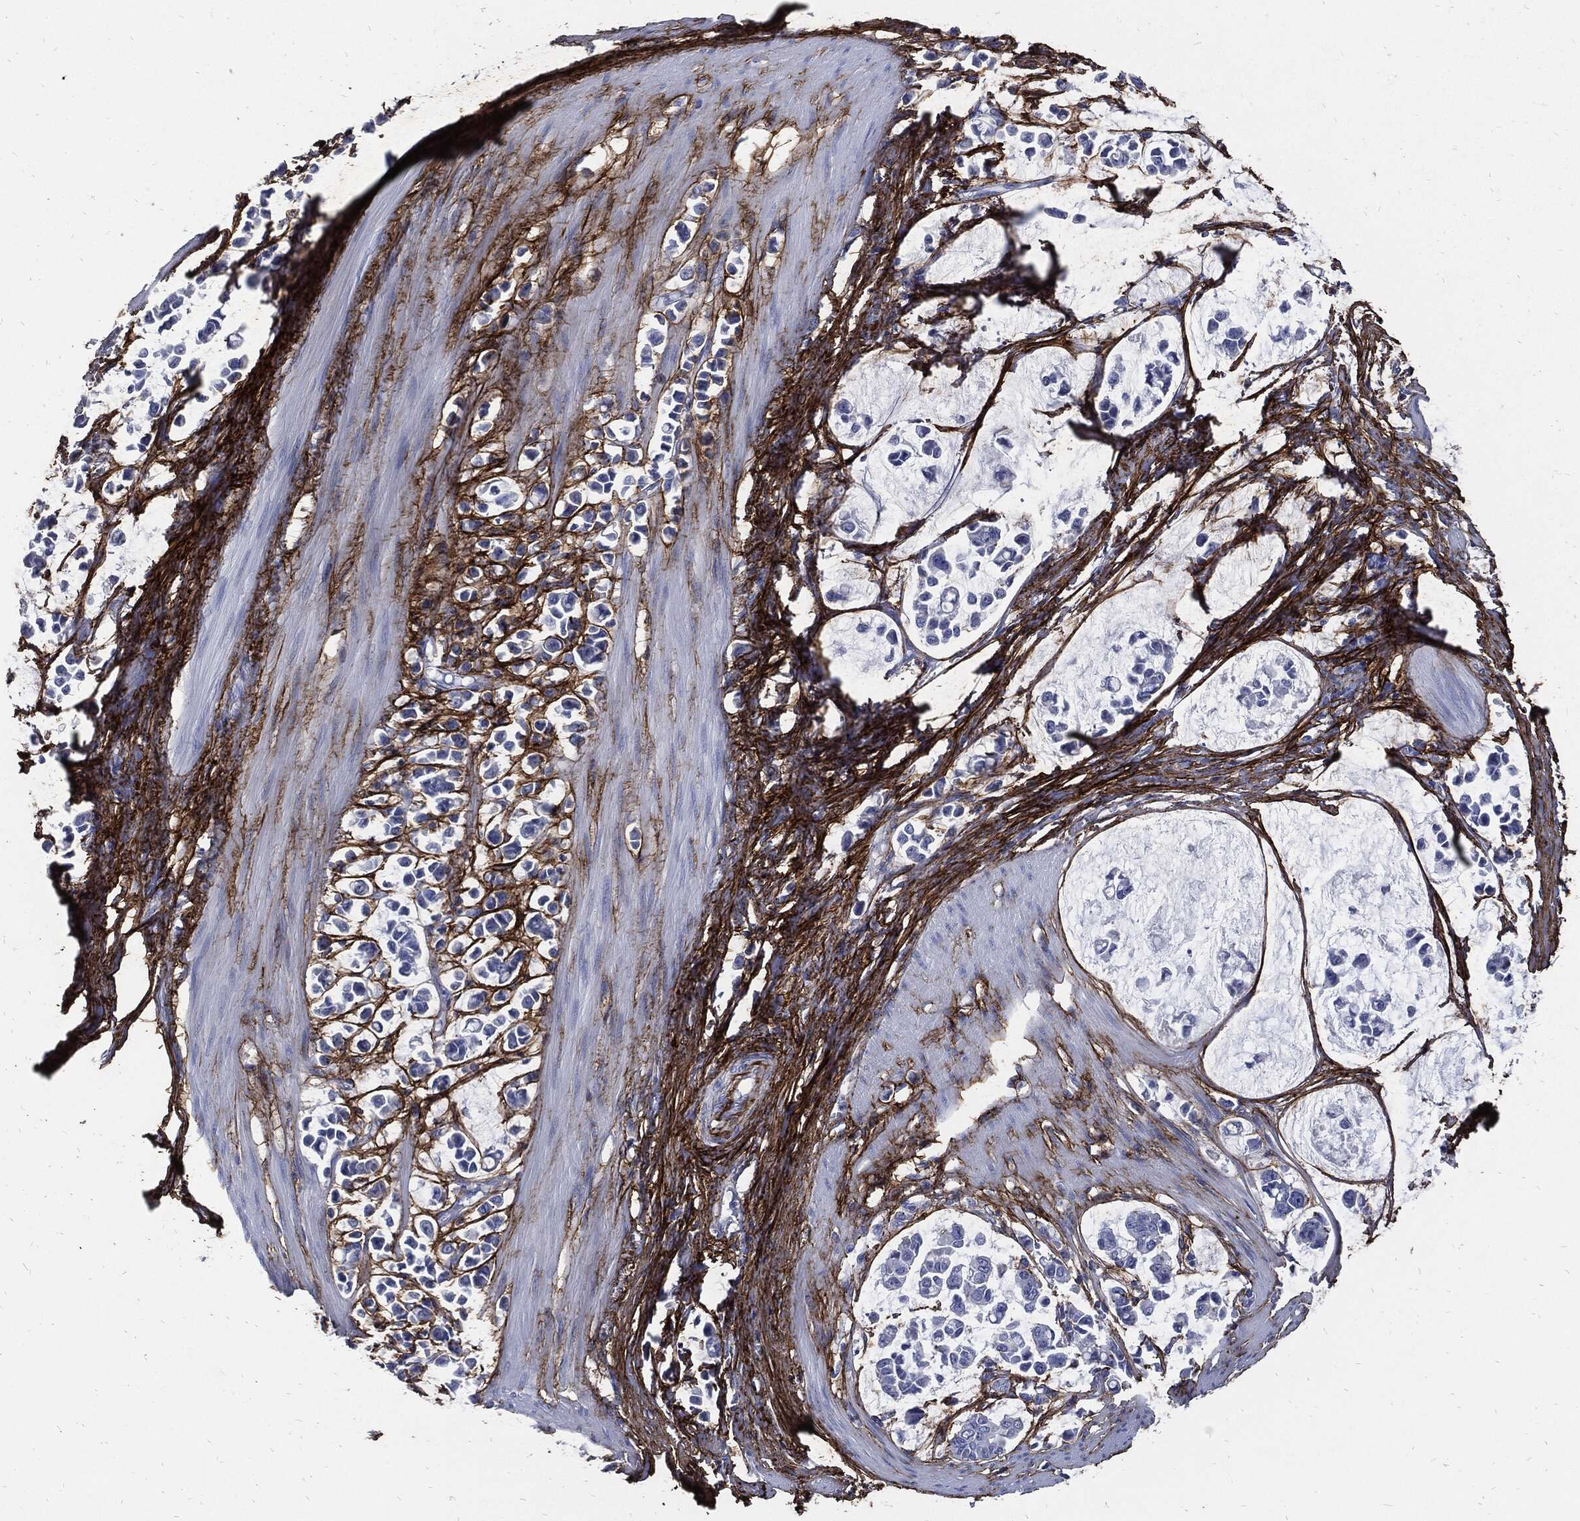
{"staining": {"intensity": "negative", "quantity": "none", "location": "none"}, "tissue": "stomach cancer", "cell_type": "Tumor cells", "image_type": "cancer", "snomed": [{"axis": "morphology", "description": "Adenocarcinoma, NOS"}, {"axis": "topography", "description": "Stomach"}], "caption": "There is no significant positivity in tumor cells of stomach adenocarcinoma.", "gene": "FBN1", "patient": {"sex": "male", "age": 82}}